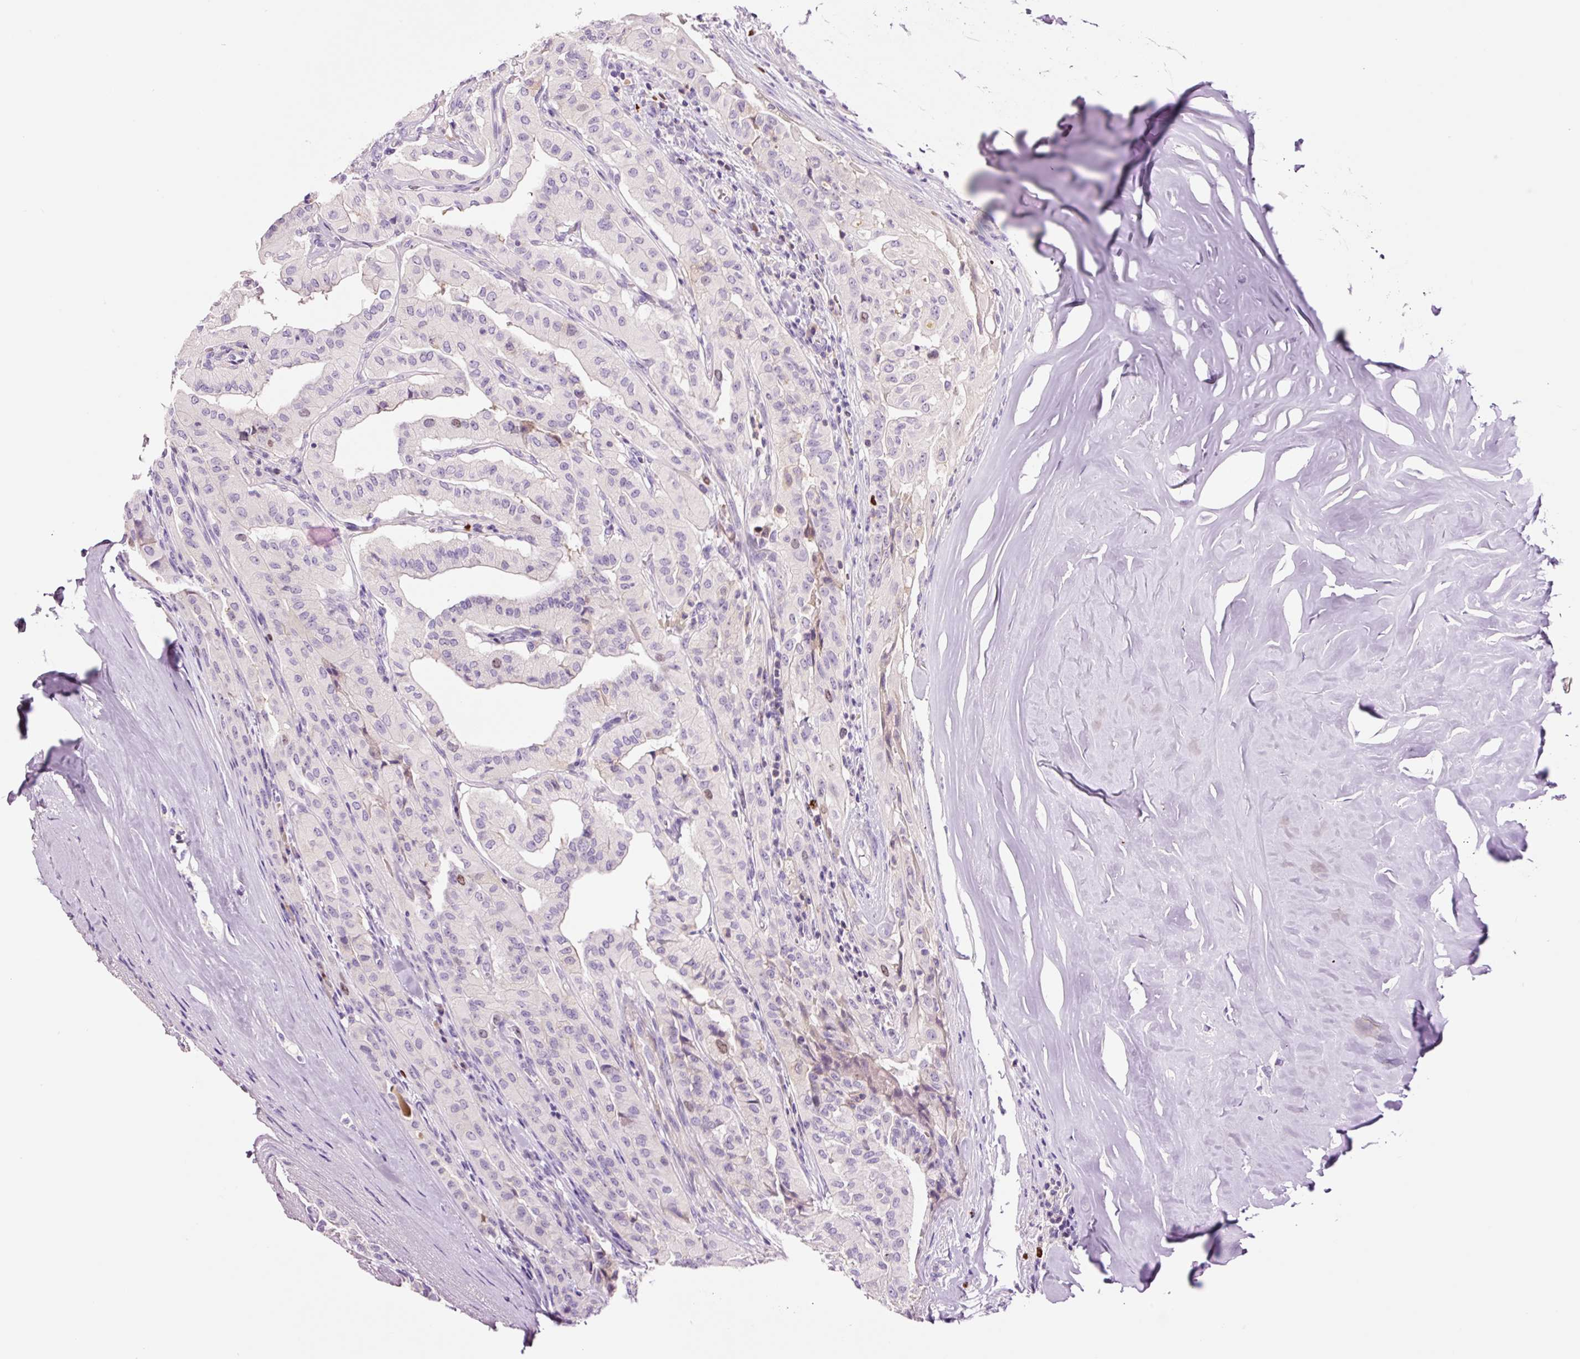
{"staining": {"intensity": "moderate", "quantity": "<25%", "location": "nuclear"}, "tissue": "thyroid cancer", "cell_type": "Tumor cells", "image_type": "cancer", "snomed": [{"axis": "morphology", "description": "Papillary adenocarcinoma, NOS"}, {"axis": "topography", "description": "Thyroid gland"}], "caption": "Immunohistochemistry (DAB) staining of human thyroid cancer displays moderate nuclear protein positivity in approximately <25% of tumor cells. (IHC, brightfield microscopy, high magnification).", "gene": "DPPA4", "patient": {"sex": "female", "age": 59}}